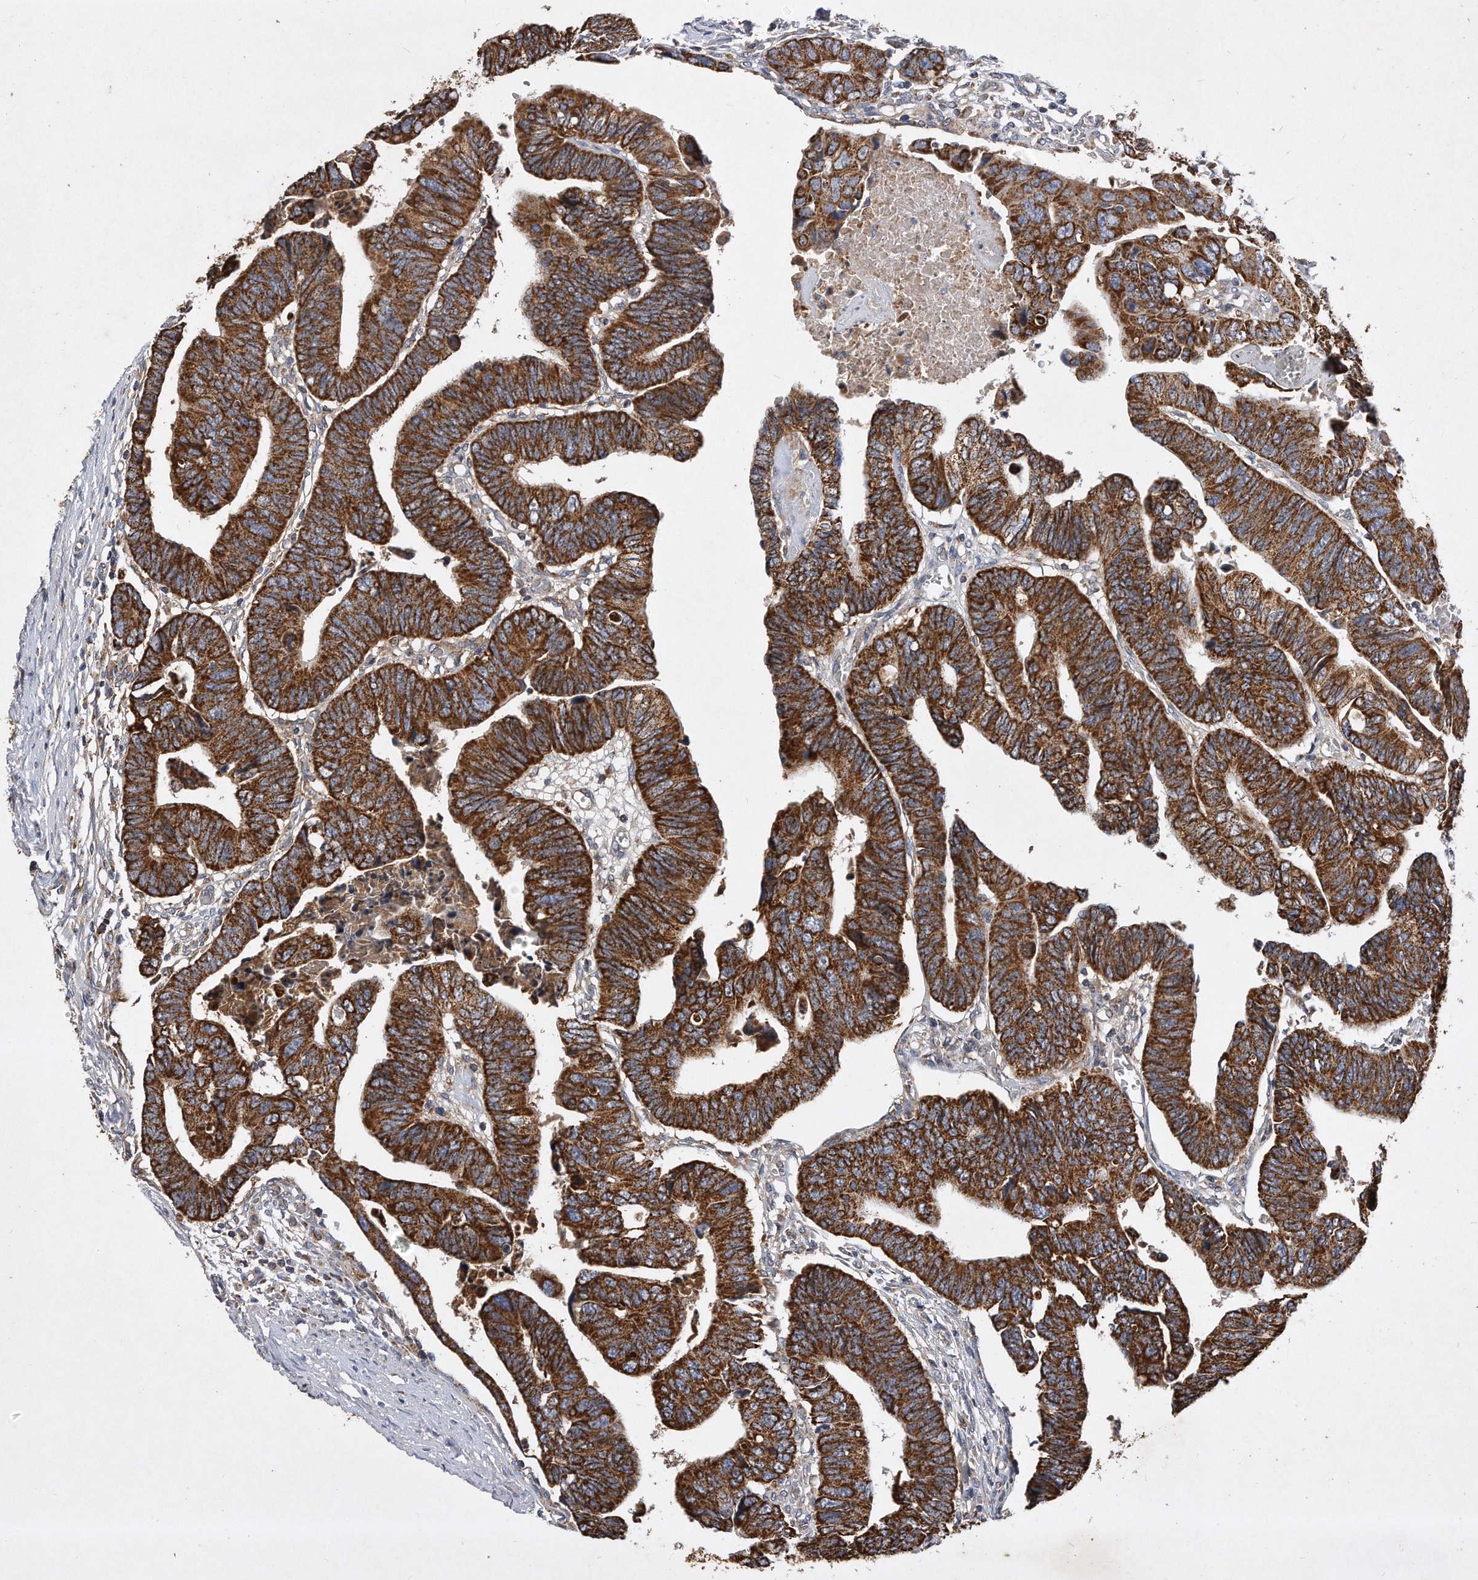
{"staining": {"intensity": "strong", "quantity": ">75%", "location": "cytoplasmic/membranous"}, "tissue": "colorectal cancer", "cell_type": "Tumor cells", "image_type": "cancer", "snomed": [{"axis": "morphology", "description": "Adenocarcinoma, NOS"}, {"axis": "topography", "description": "Rectum"}], "caption": "High-power microscopy captured an IHC histopathology image of colorectal cancer (adenocarcinoma), revealing strong cytoplasmic/membranous positivity in approximately >75% of tumor cells.", "gene": "PPP5C", "patient": {"sex": "female", "age": 65}}